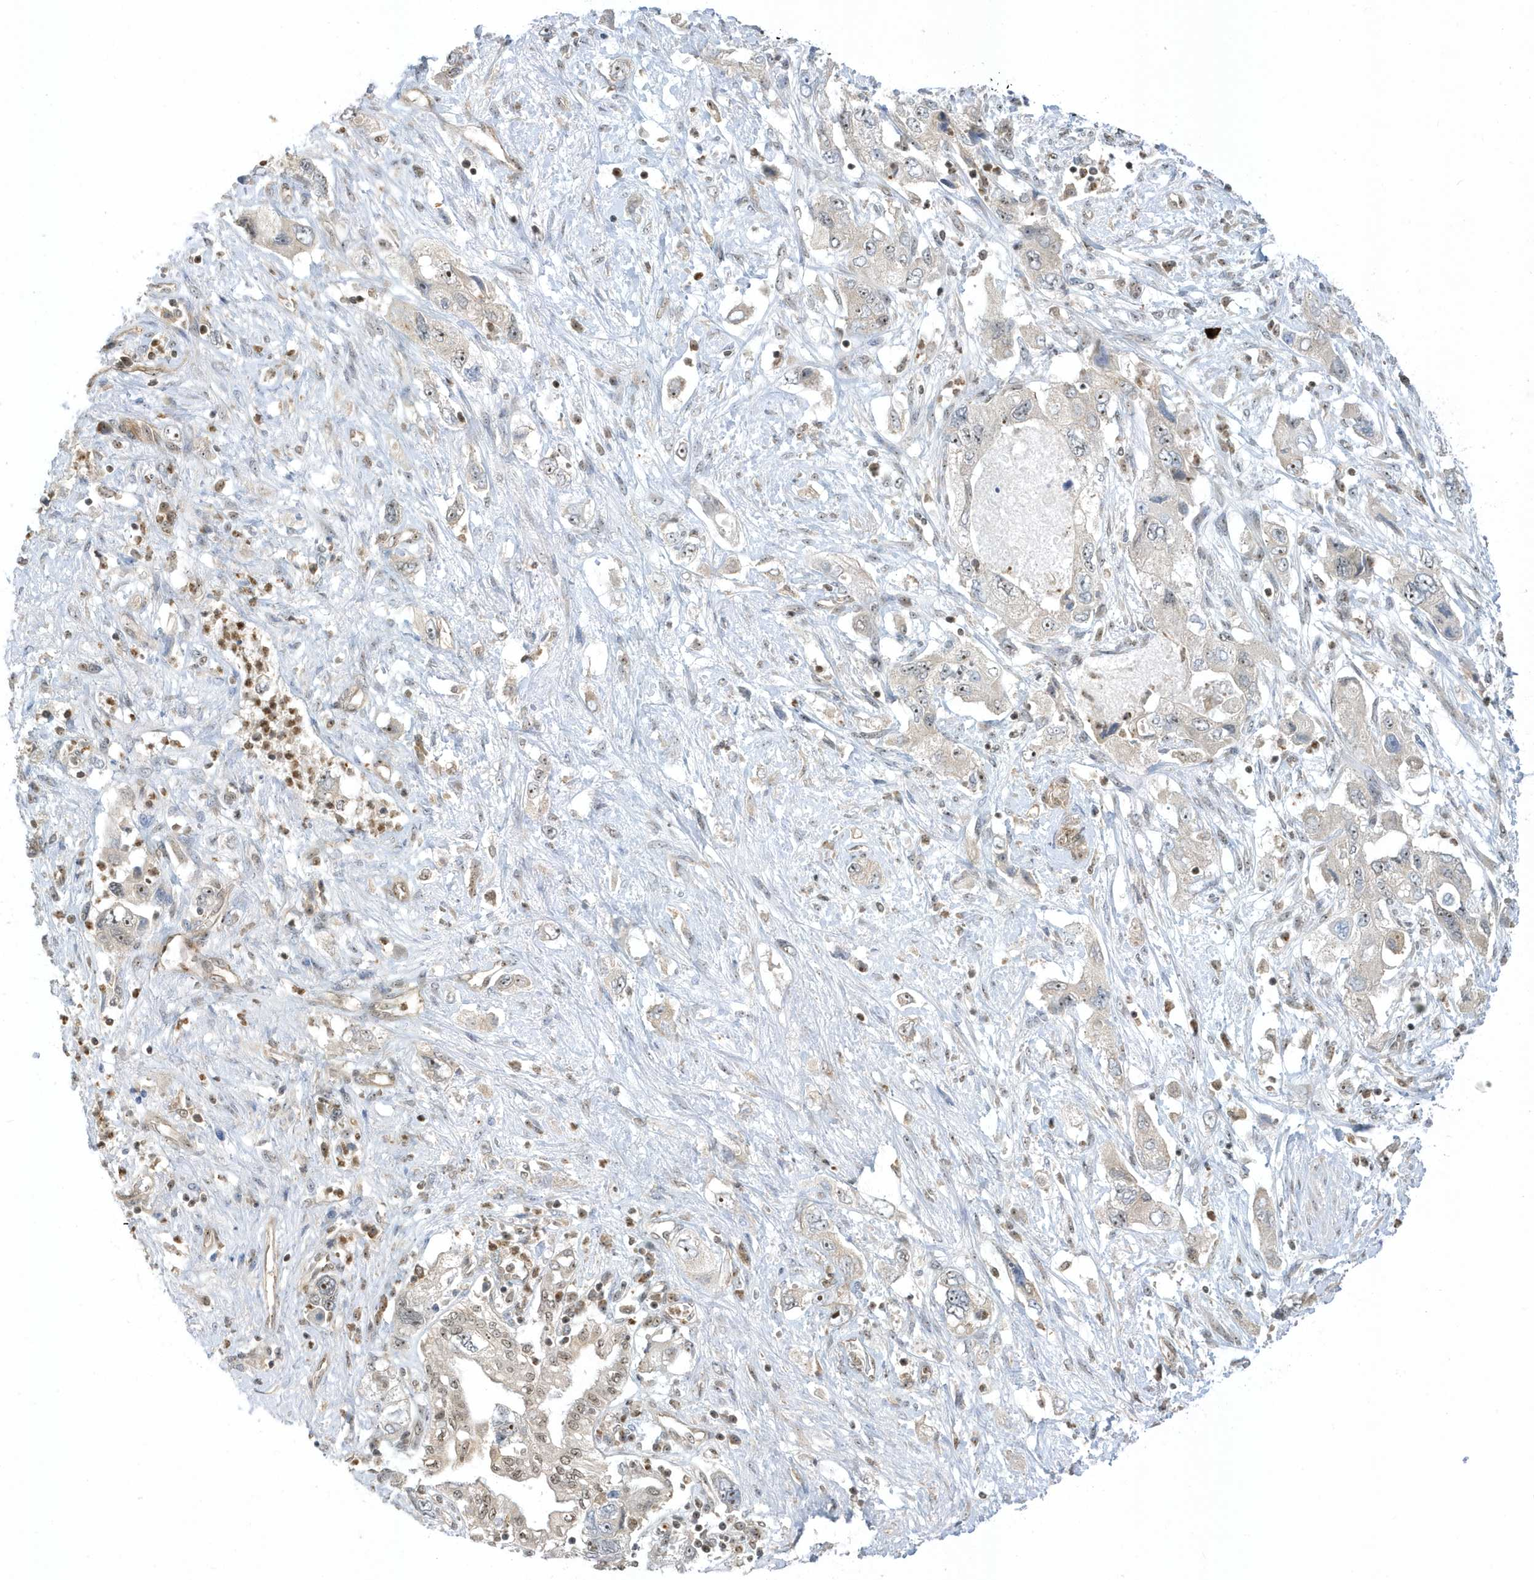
{"staining": {"intensity": "moderate", "quantity": "<25%", "location": "nuclear"}, "tissue": "pancreatic cancer", "cell_type": "Tumor cells", "image_type": "cancer", "snomed": [{"axis": "morphology", "description": "Adenocarcinoma, NOS"}, {"axis": "topography", "description": "Pancreas"}], "caption": "Pancreatic cancer stained with DAB IHC demonstrates low levels of moderate nuclear staining in approximately <25% of tumor cells. Ihc stains the protein of interest in brown and the nuclei are stained blue.", "gene": "ZNF740", "patient": {"sex": "female", "age": 73}}